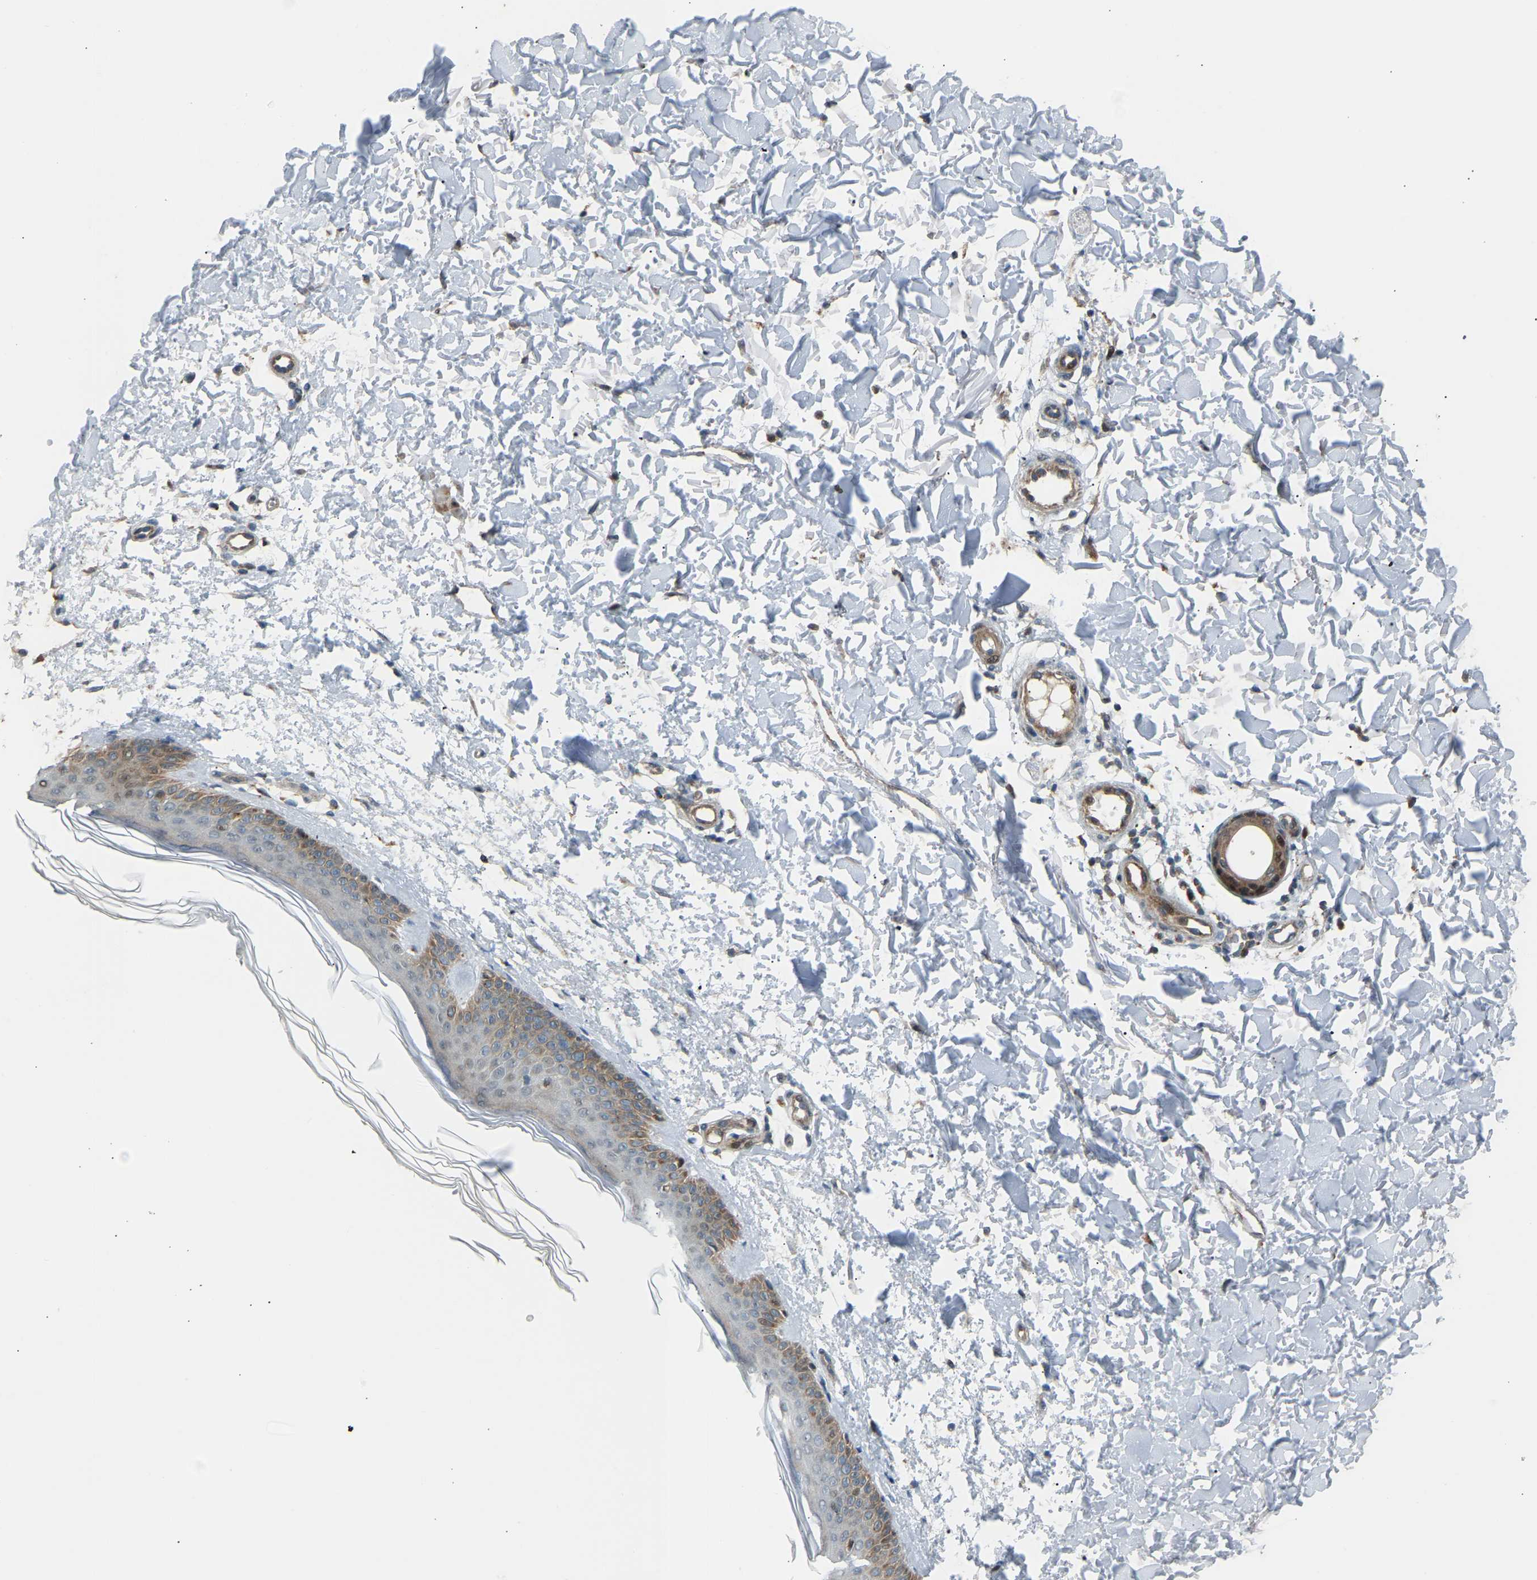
{"staining": {"intensity": "weak", "quantity": ">75%", "location": "cytoplasmic/membranous,nuclear"}, "tissue": "skin", "cell_type": "Fibroblasts", "image_type": "normal", "snomed": [{"axis": "morphology", "description": "Normal tissue, NOS"}, {"axis": "morphology", "description": "Malignant melanoma, NOS"}, {"axis": "topography", "description": "Skin"}], "caption": "Approximately >75% of fibroblasts in unremarkable human skin exhibit weak cytoplasmic/membranous,nuclear protein positivity as visualized by brown immunohistochemical staining.", "gene": "VPS41", "patient": {"sex": "male", "age": 83}}